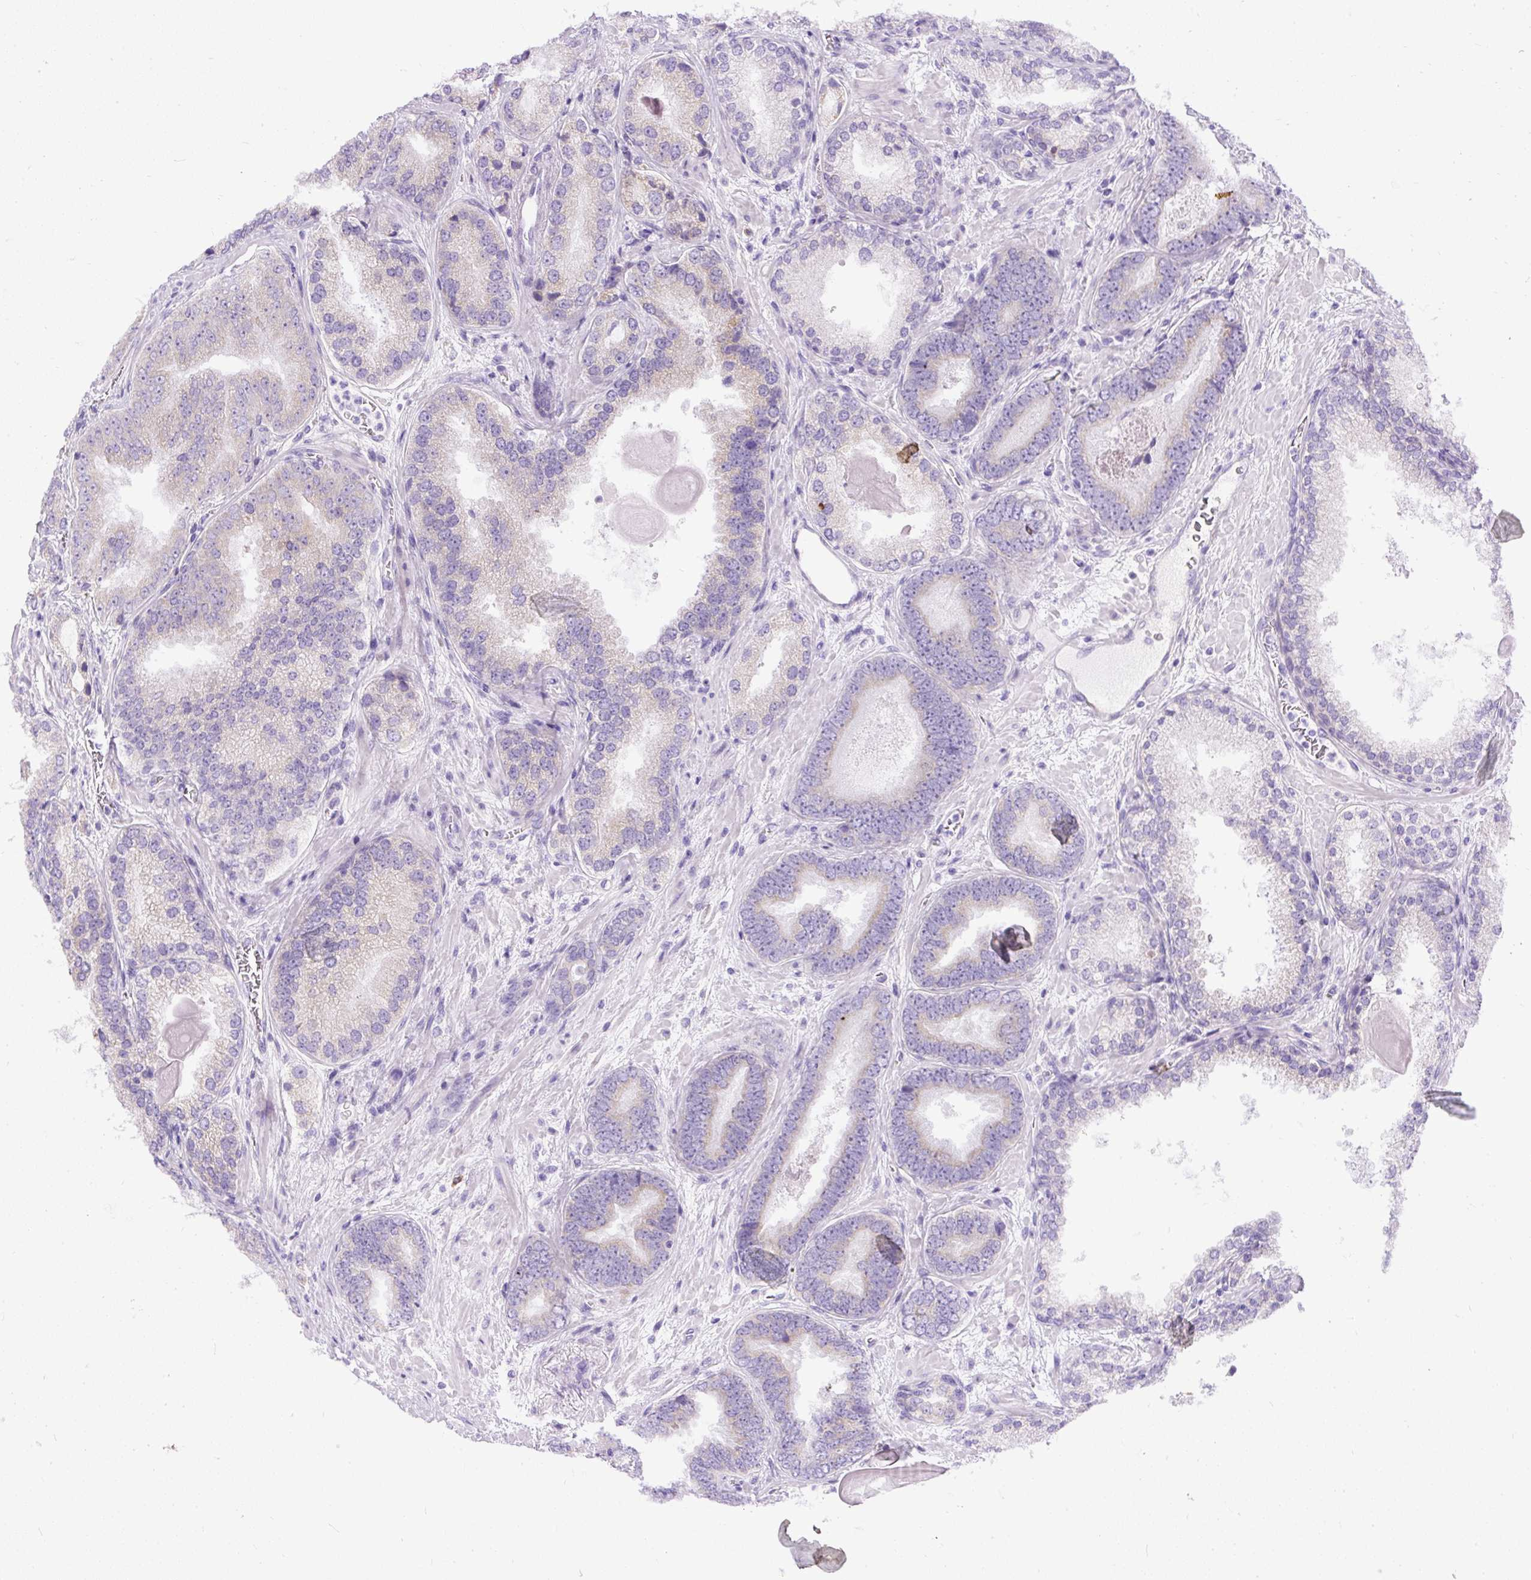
{"staining": {"intensity": "weak", "quantity": "25%-75%", "location": "cytoplasmic/membranous"}, "tissue": "prostate cancer", "cell_type": "Tumor cells", "image_type": "cancer", "snomed": [{"axis": "morphology", "description": "Adenocarcinoma, High grade"}, {"axis": "topography", "description": "Prostate"}], "caption": "Approximately 25%-75% of tumor cells in prostate cancer (adenocarcinoma (high-grade)) display weak cytoplasmic/membranous protein staining as visualized by brown immunohistochemical staining.", "gene": "SYBU", "patient": {"sex": "male", "age": 63}}